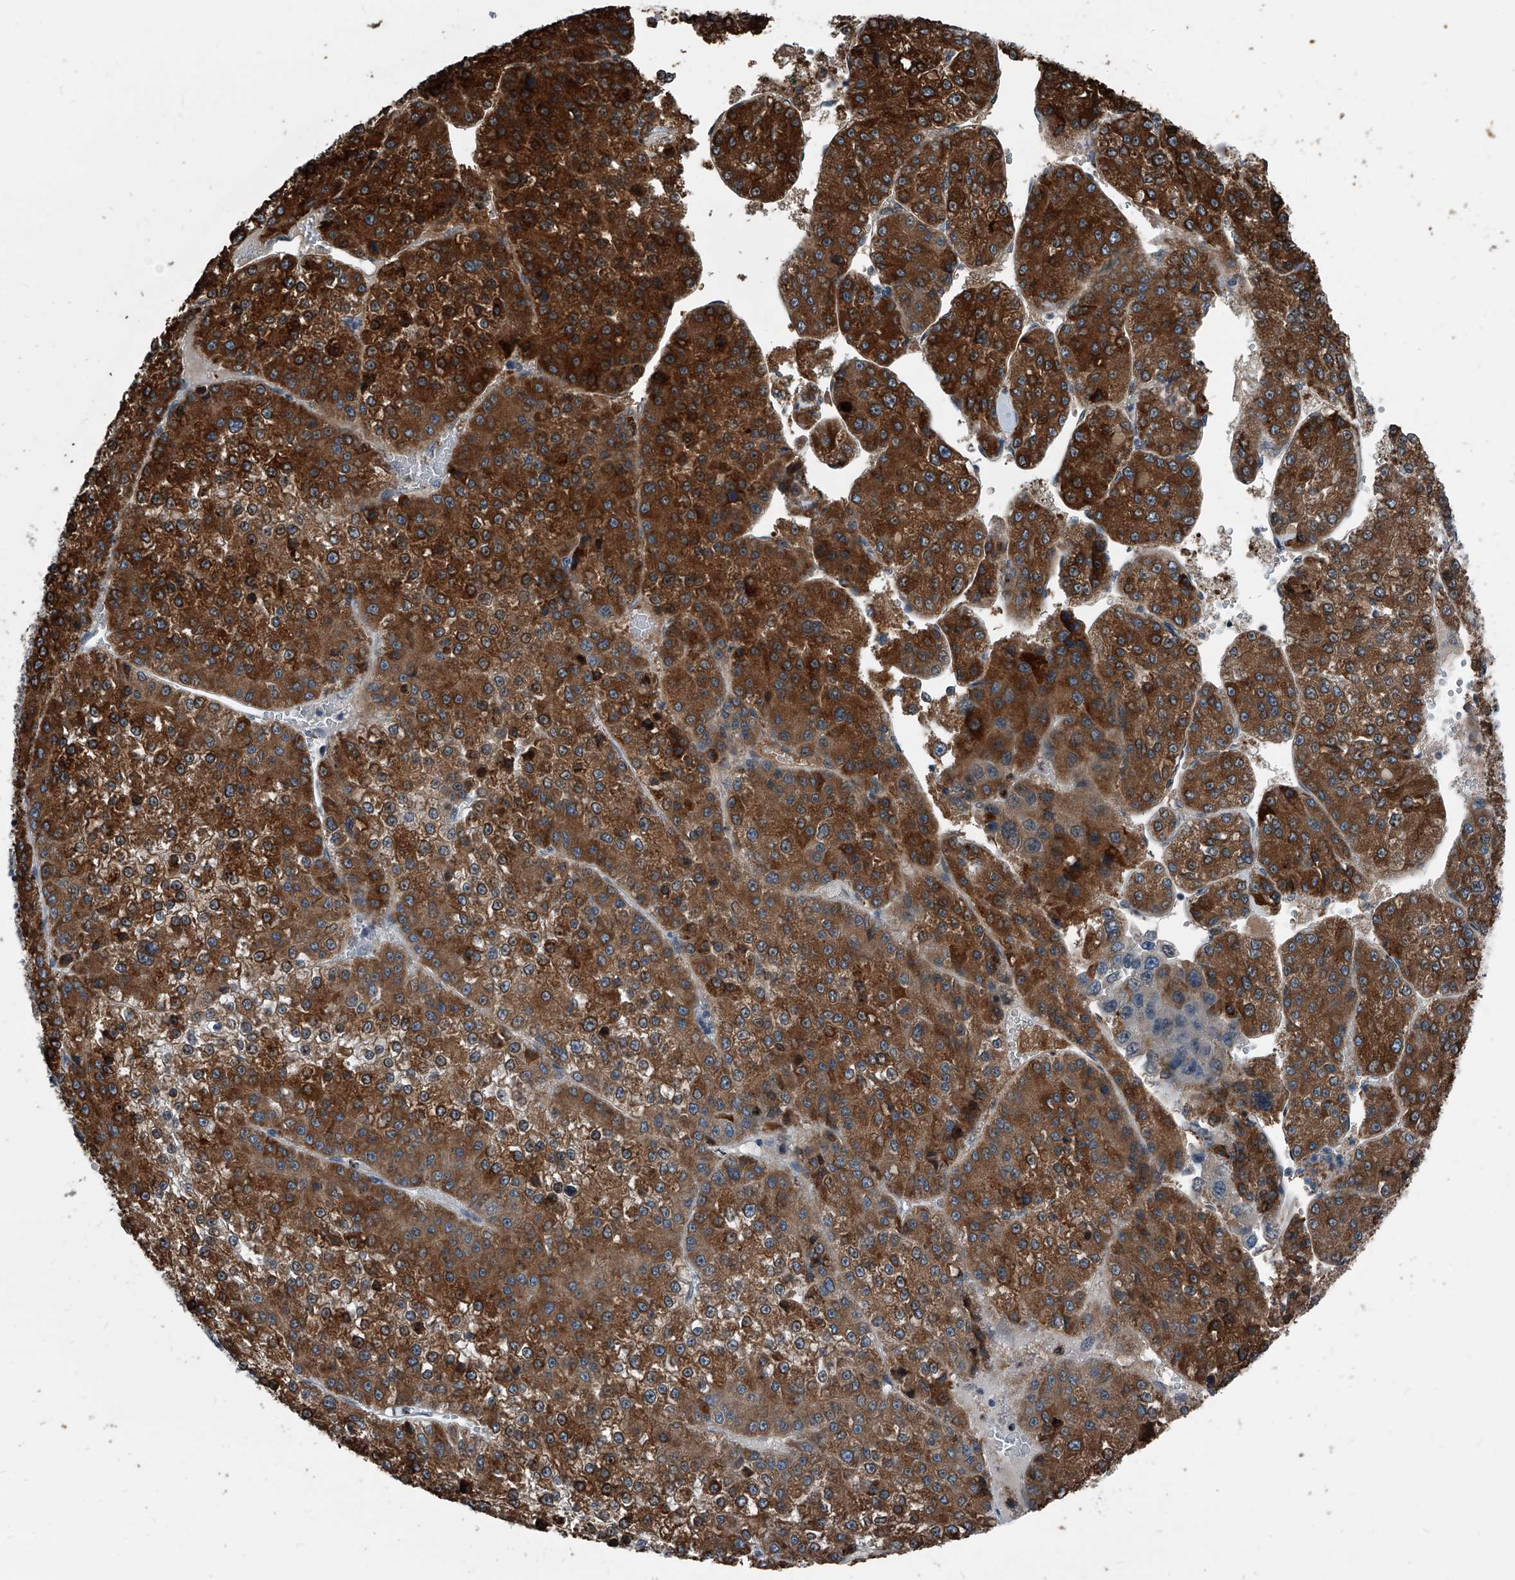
{"staining": {"intensity": "strong", "quantity": ">75%", "location": "cytoplasmic/membranous"}, "tissue": "liver cancer", "cell_type": "Tumor cells", "image_type": "cancer", "snomed": [{"axis": "morphology", "description": "Carcinoma, Hepatocellular, NOS"}, {"axis": "topography", "description": "Liver"}], "caption": "Immunohistochemical staining of liver cancer (hepatocellular carcinoma) exhibits strong cytoplasmic/membranous protein staining in approximately >75% of tumor cells.", "gene": "MEN1", "patient": {"sex": "female", "age": 73}}